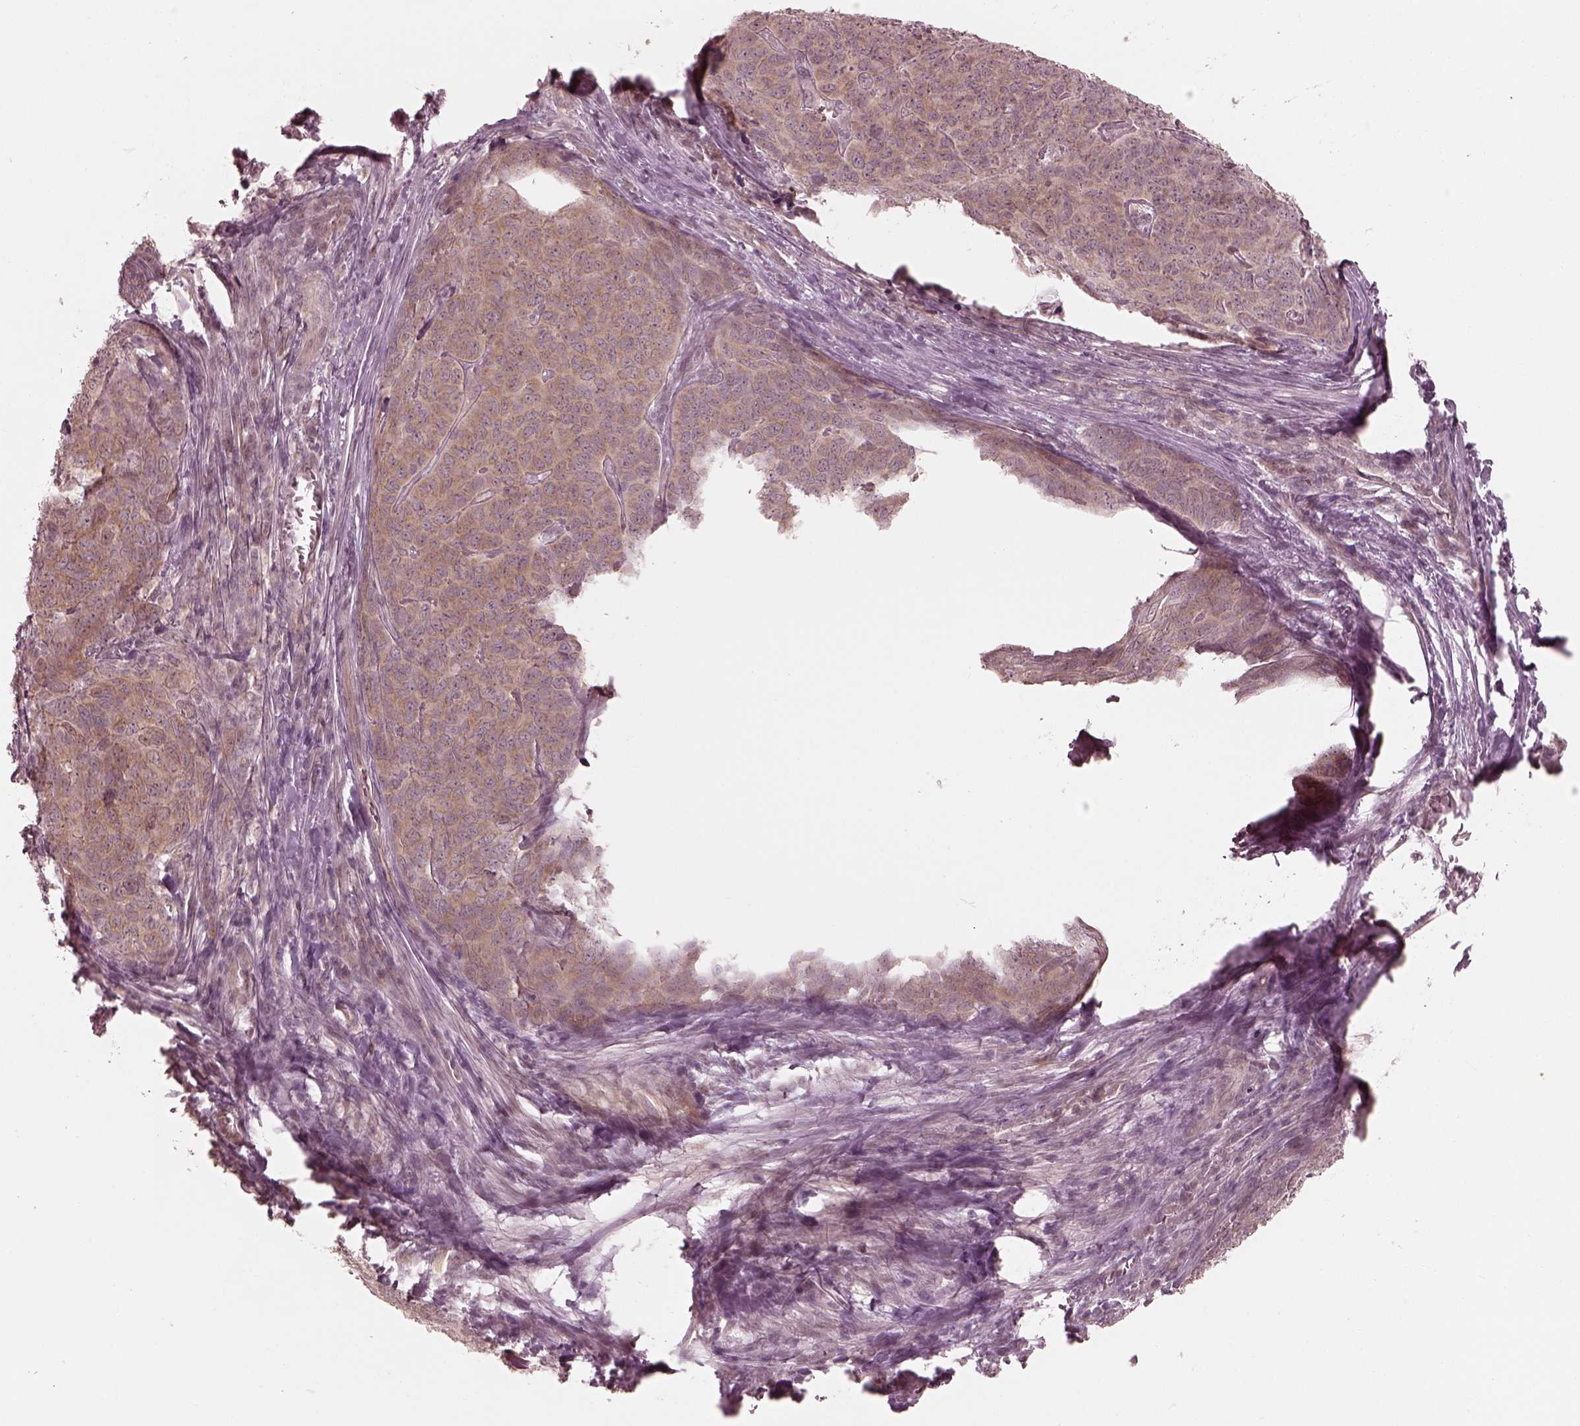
{"staining": {"intensity": "weak", "quantity": ">75%", "location": "cytoplasmic/membranous"}, "tissue": "skin cancer", "cell_type": "Tumor cells", "image_type": "cancer", "snomed": [{"axis": "morphology", "description": "Squamous cell carcinoma, NOS"}, {"axis": "topography", "description": "Skin"}, {"axis": "topography", "description": "Anal"}], "caption": "A brown stain shows weak cytoplasmic/membranous positivity of a protein in human skin cancer (squamous cell carcinoma) tumor cells.", "gene": "IQCB1", "patient": {"sex": "female", "age": 51}}